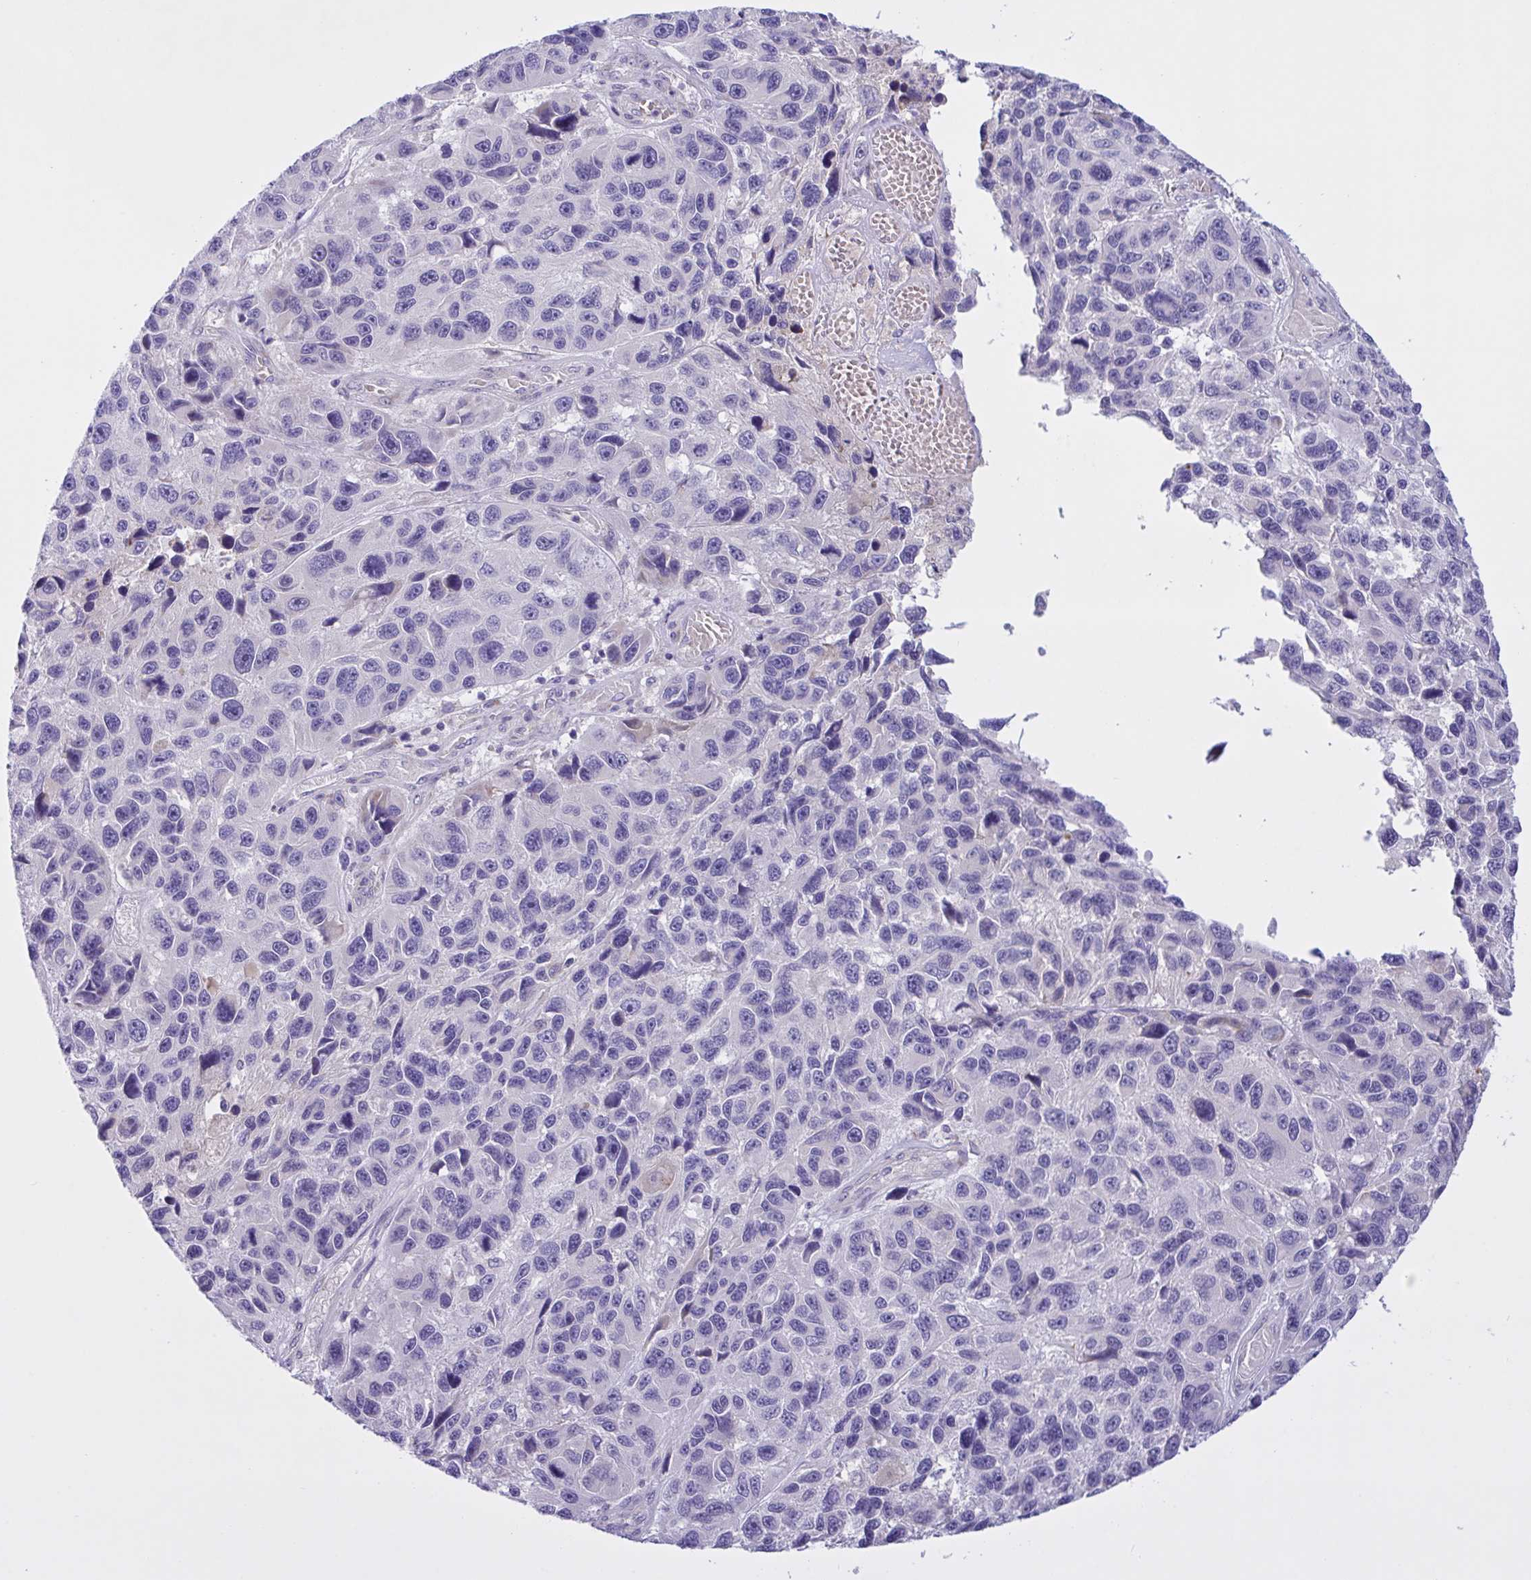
{"staining": {"intensity": "negative", "quantity": "none", "location": "none"}, "tissue": "melanoma", "cell_type": "Tumor cells", "image_type": "cancer", "snomed": [{"axis": "morphology", "description": "Malignant melanoma, NOS"}, {"axis": "topography", "description": "Skin"}], "caption": "This is a micrograph of immunohistochemistry (IHC) staining of malignant melanoma, which shows no positivity in tumor cells.", "gene": "FAM86B1", "patient": {"sex": "male", "age": 53}}